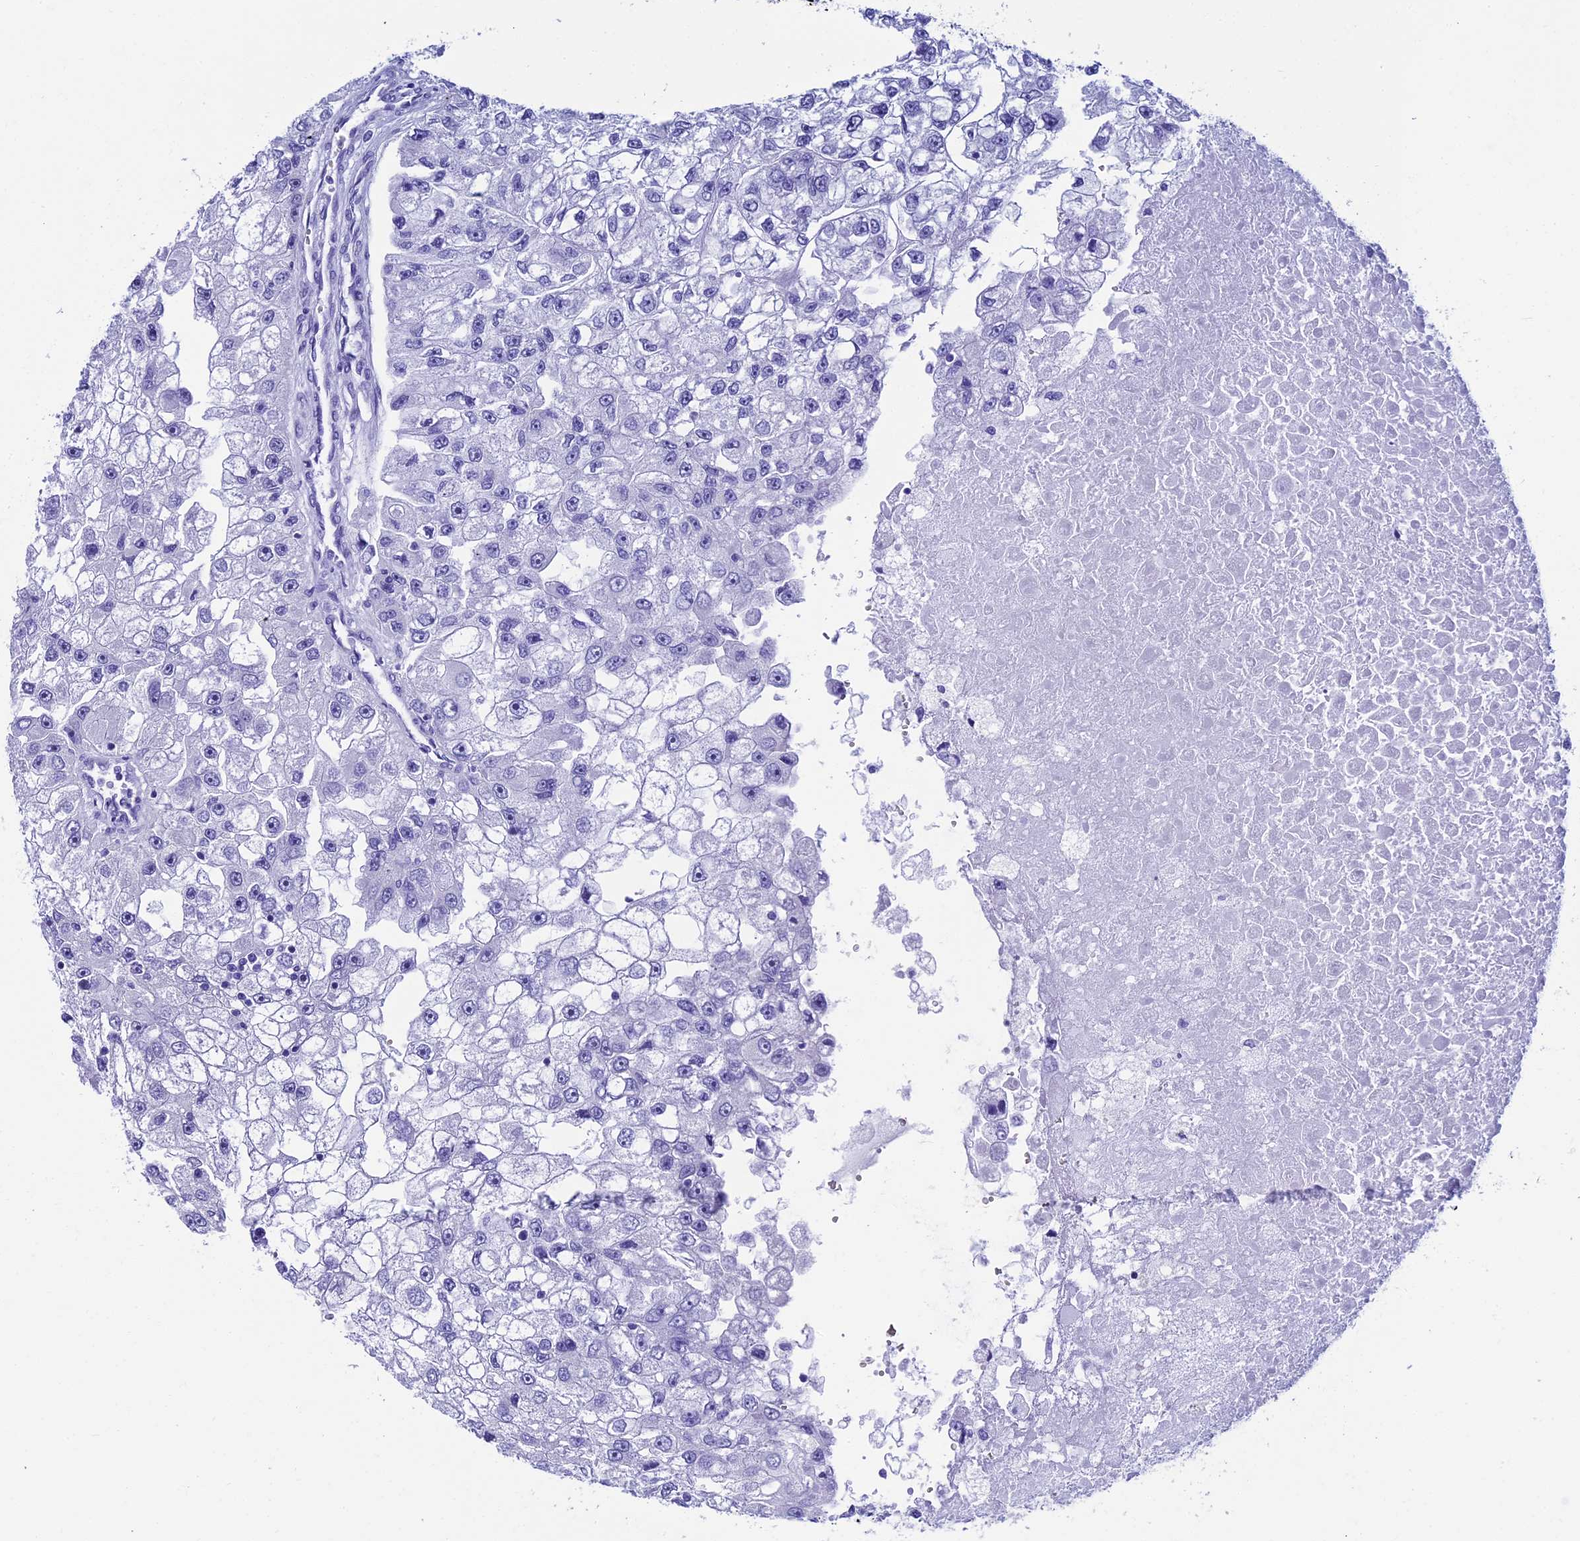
{"staining": {"intensity": "negative", "quantity": "none", "location": "none"}, "tissue": "renal cancer", "cell_type": "Tumor cells", "image_type": "cancer", "snomed": [{"axis": "morphology", "description": "Adenocarcinoma, NOS"}, {"axis": "topography", "description": "Kidney"}], "caption": "Human adenocarcinoma (renal) stained for a protein using immunohistochemistry (IHC) exhibits no staining in tumor cells.", "gene": "AP3B2", "patient": {"sex": "male", "age": 63}}